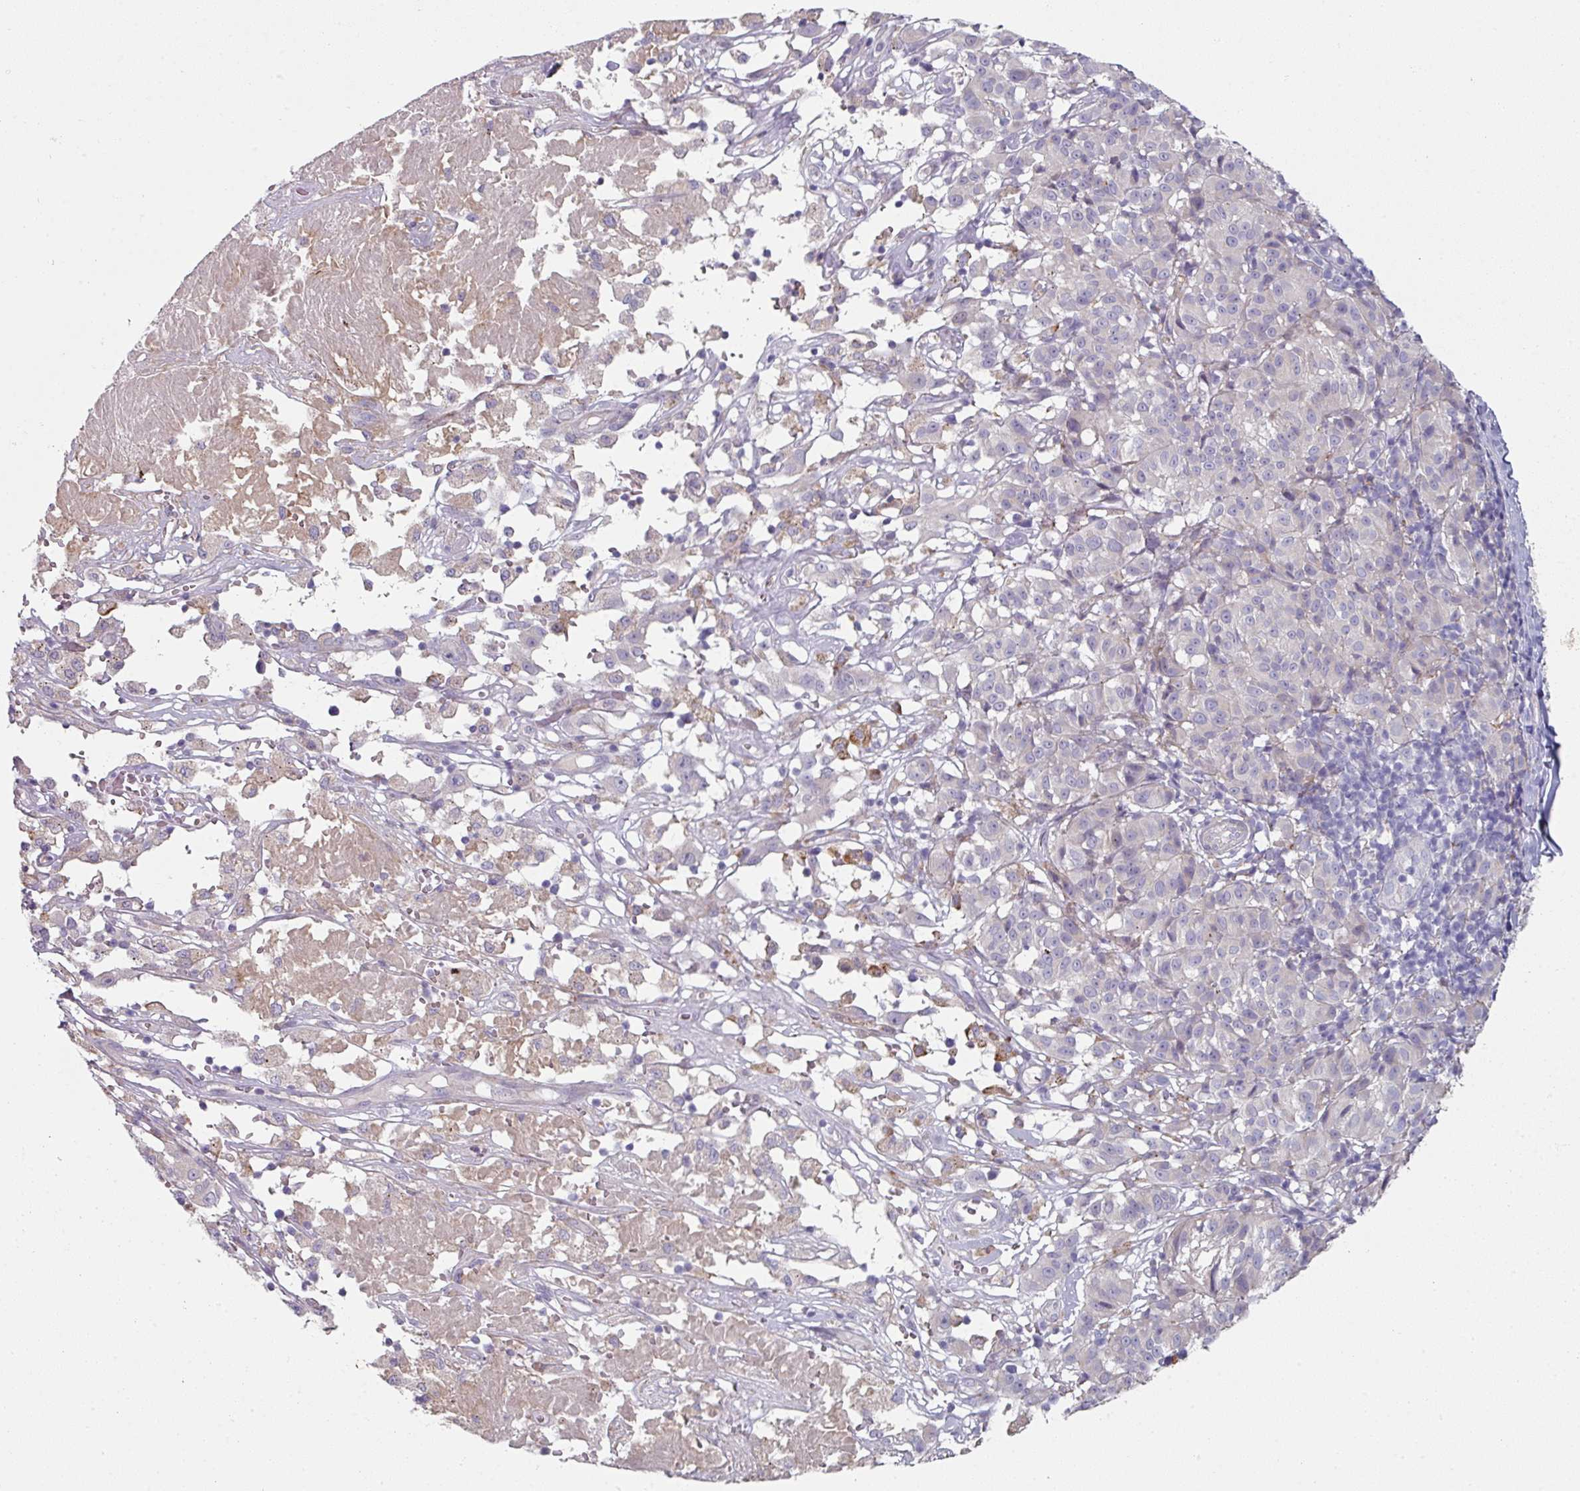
{"staining": {"intensity": "negative", "quantity": "none", "location": "none"}, "tissue": "melanoma", "cell_type": "Tumor cells", "image_type": "cancer", "snomed": [{"axis": "morphology", "description": "Malignant melanoma, NOS"}, {"axis": "topography", "description": "Skin"}], "caption": "An image of human melanoma is negative for staining in tumor cells.", "gene": "WSB2", "patient": {"sex": "female", "age": 72}}